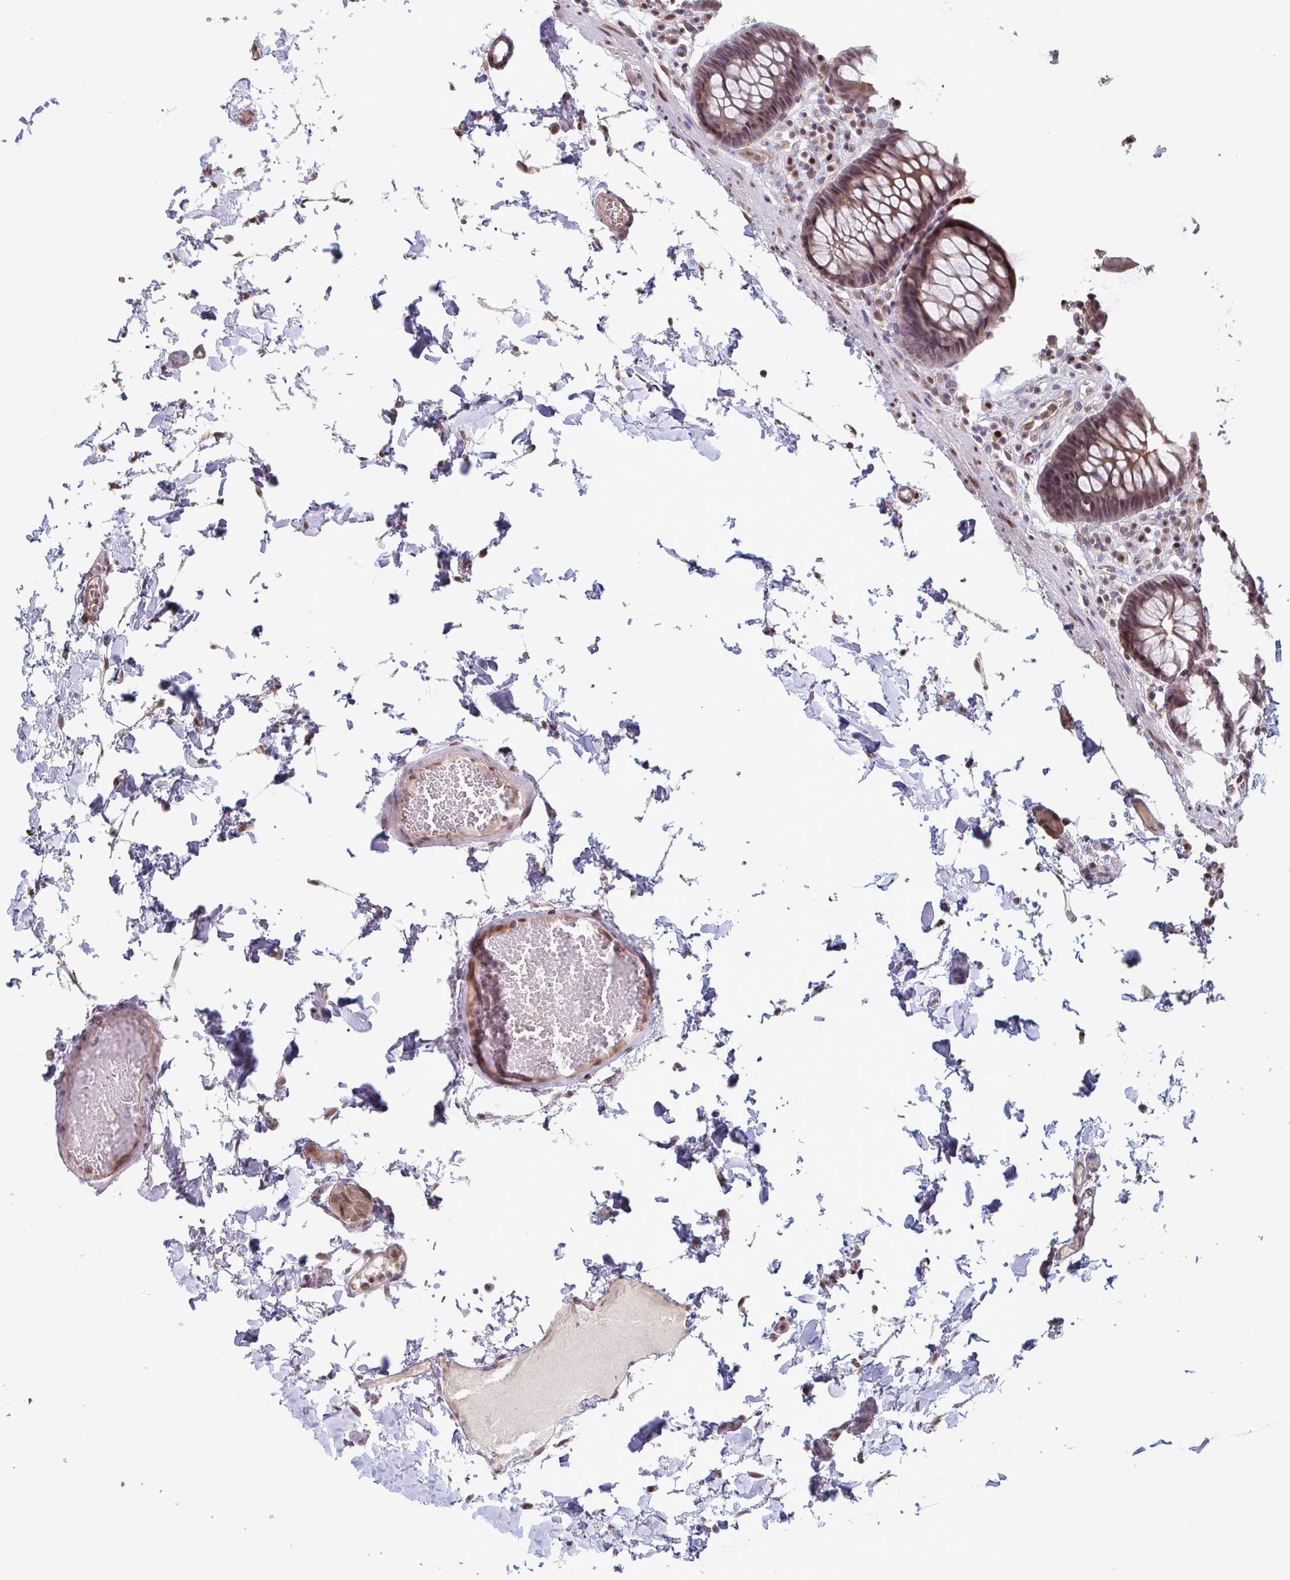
{"staining": {"intensity": "moderate", "quantity": ">75%", "location": "cytoplasmic/membranous,nuclear"}, "tissue": "colon", "cell_type": "Endothelial cells", "image_type": "normal", "snomed": [{"axis": "morphology", "description": "Normal tissue, NOS"}, {"axis": "topography", "description": "Colon"}, {"axis": "topography", "description": "Peripheral nerve tissue"}], "caption": "The micrograph reveals immunohistochemical staining of benign colon. There is moderate cytoplasmic/membranous,nuclear staining is appreciated in approximately >75% of endothelial cells.", "gene": "ACD", "patient": {"sex": "male", "age": 84}}